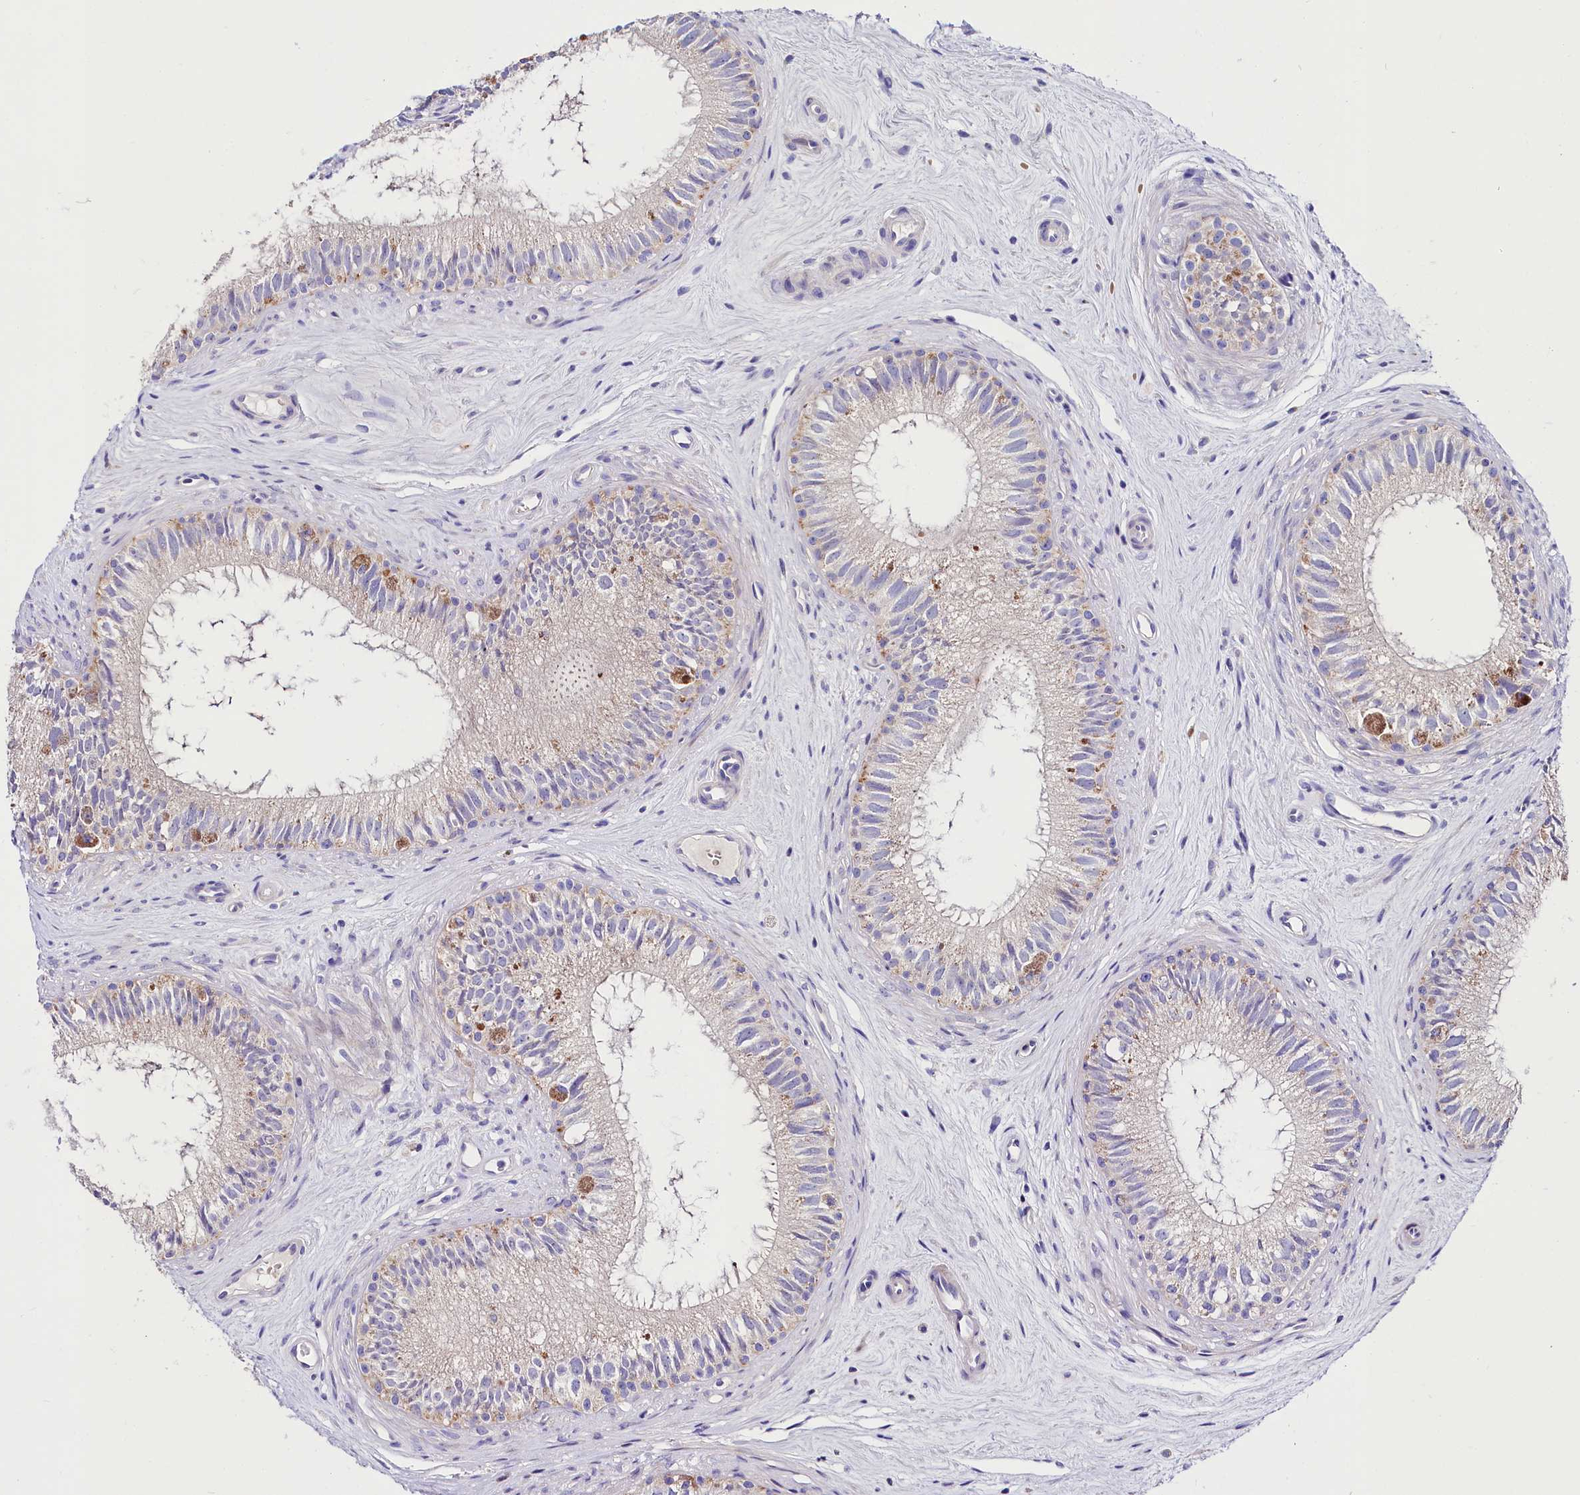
{"staining": {"intensity": "negative", "quantity": "none", "location": "none"}, "tissue": "epididymis", "cell_type": "Glandular cells", "image_type": "normal", "snomed": [{"axis": "morphology", "description": "Normal tissue, NOS"}, {"axis": "topography", "description": "Epididymis"}], "caption": "Glandular cells are negative for brown protein staining in normal epididymis. (DAB (3,3'-diaminobenzidine) immunohistochemistry visualized using brightfield microscopy, high magnification).", "gene": "ABHD5", "patient": {"sex": "male", "age": 71}}